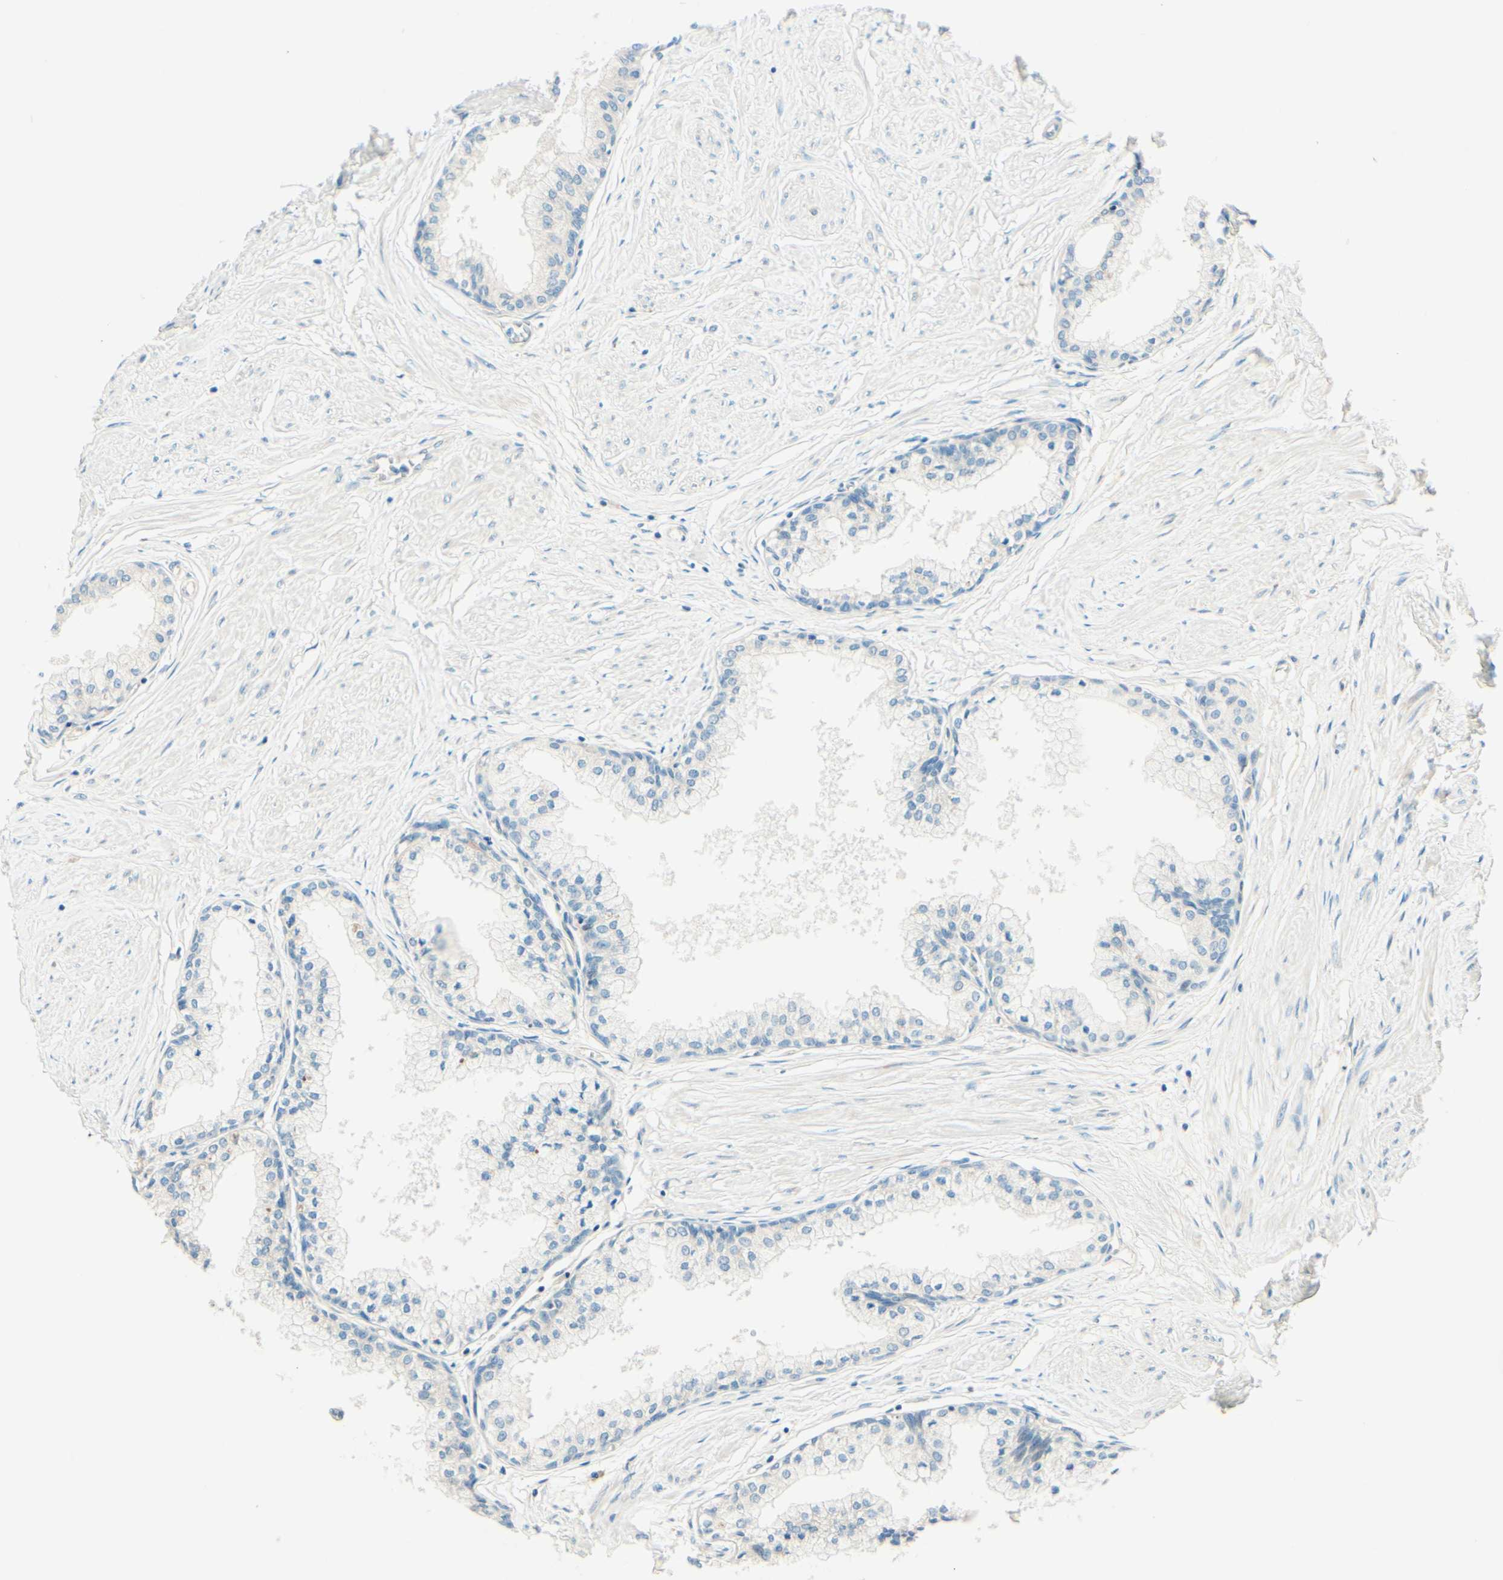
{"staining": {"intensity": "negative", "quantity": "none", "location": "none"}, "tissue": "prostate", "cell_type": "Glandular cells", "image_type": "normal", "snomed": [{"axis": "morphology", "description": "Normal tissue, NOS"}, {"axis": "topography", "description": "Prostate"}, {"axis": "topography", "description": "Seminal veicle"}], "caption": "This micrograph is of normal prostate stained with immunohistochemistry (IHC) to label a protein in brown with the nuclei are counter-stained blue. There is no staining in glandular cells.", "gene": "TAOK2", "patient": {"sex": "male", "age": 60}}